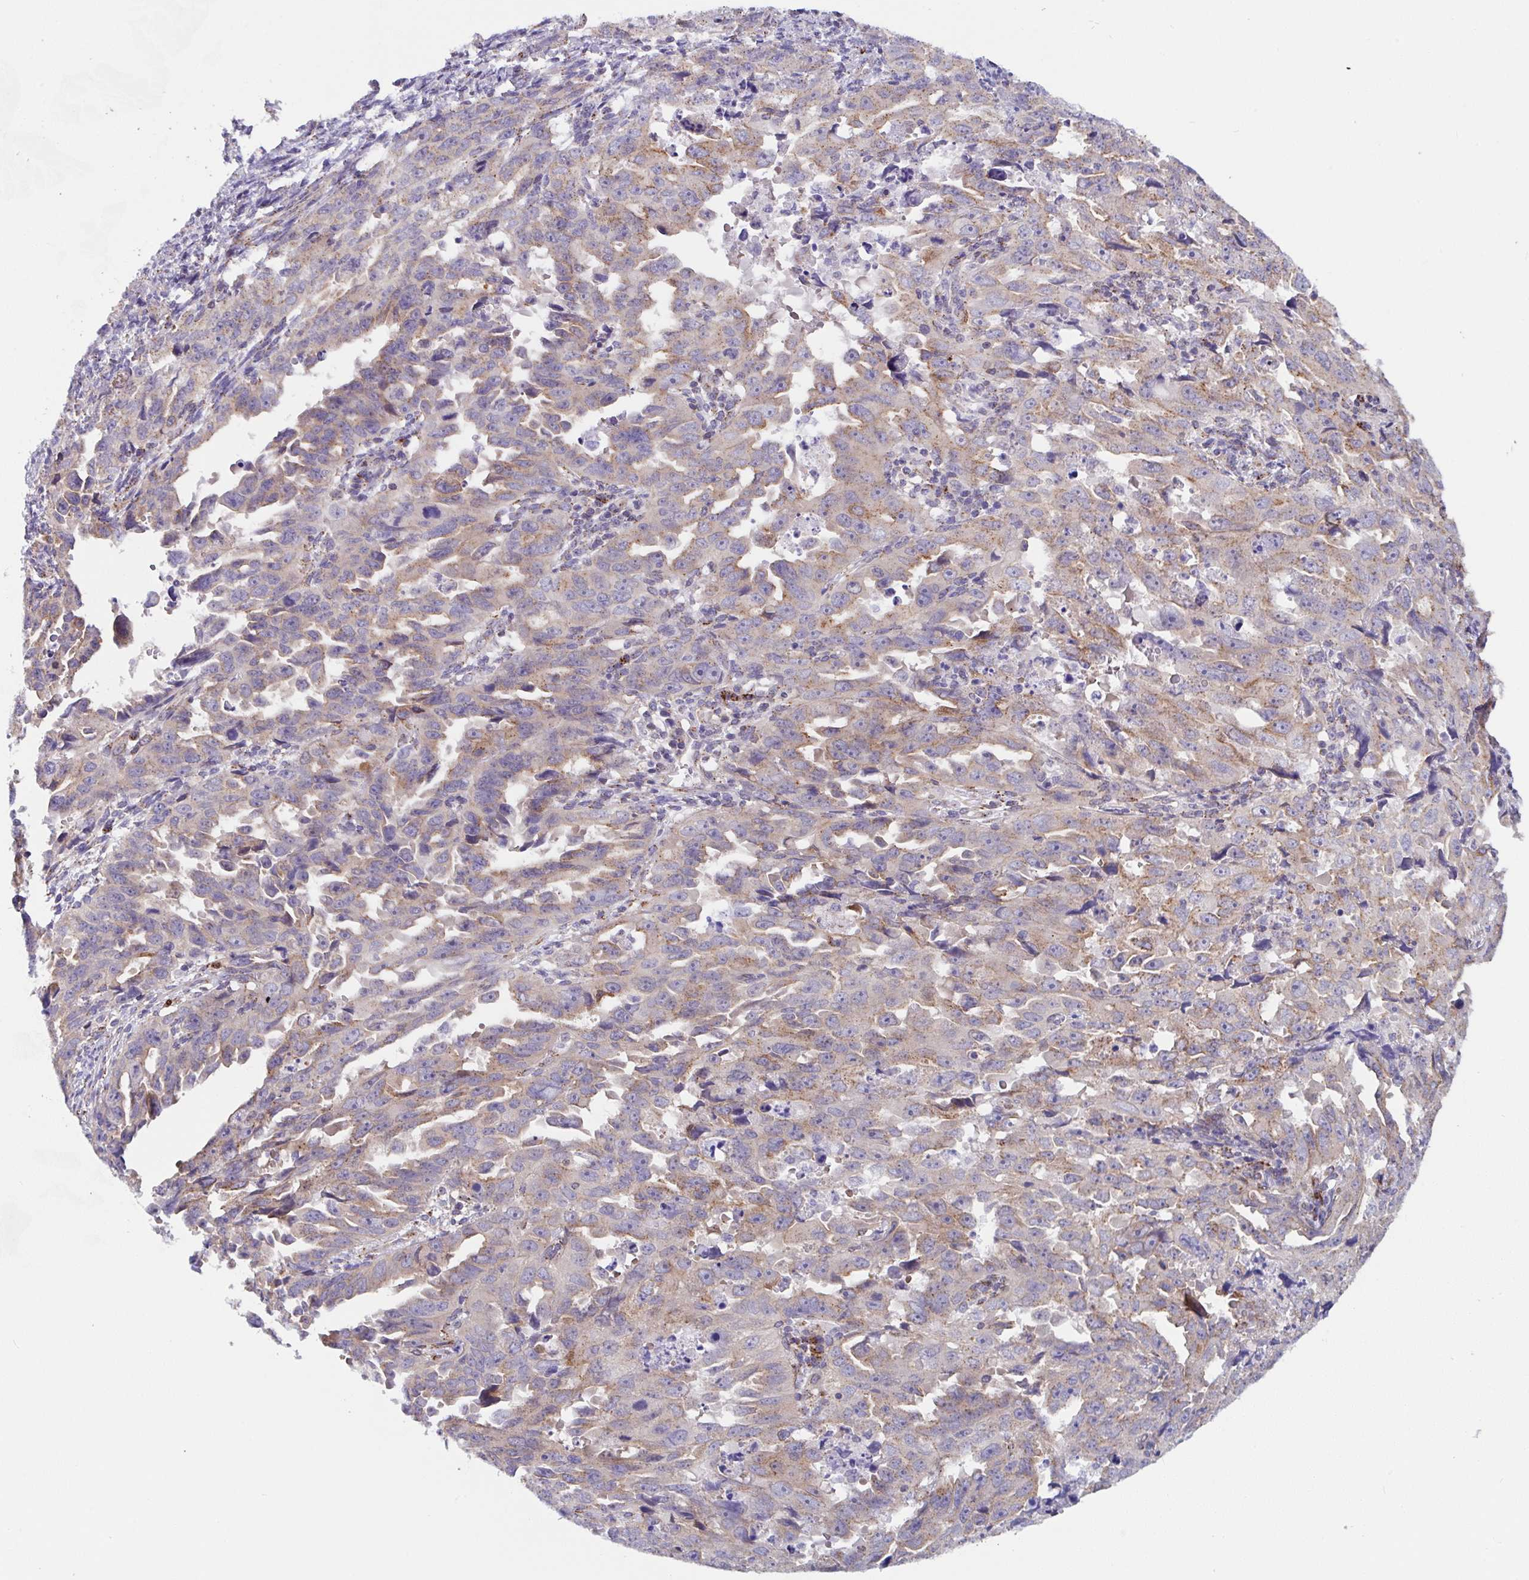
{"staining": {"intensity": "moderate", "quantity": ">75%", "location": "cytoplasmic/membranous"}, "tissue": "endometrial cancer", "cell_type": "Tumor cells", "image_type": "cancer", "snomed": [{"axis": "morphology", "description": "Adenocarcinoma, NOS"}, {"axis": "topography", "description": "Endometrium"}], "caption": "Immunohistochemistry (DAB (3,3'-diaminobenzidine)) staining of endometrial adenocarcinoma reveals moderate cytoplasmic/membranous protein positivity in approximately >75% of tumor cells. (Stains: DAB (3,3'-diaminobenzidine) in brown, nuclei in blue, Microscopy: brightfield microscopy at high magnification).", "gene": "PROSER3", "patient": {"sex": "female", "age": 65}}